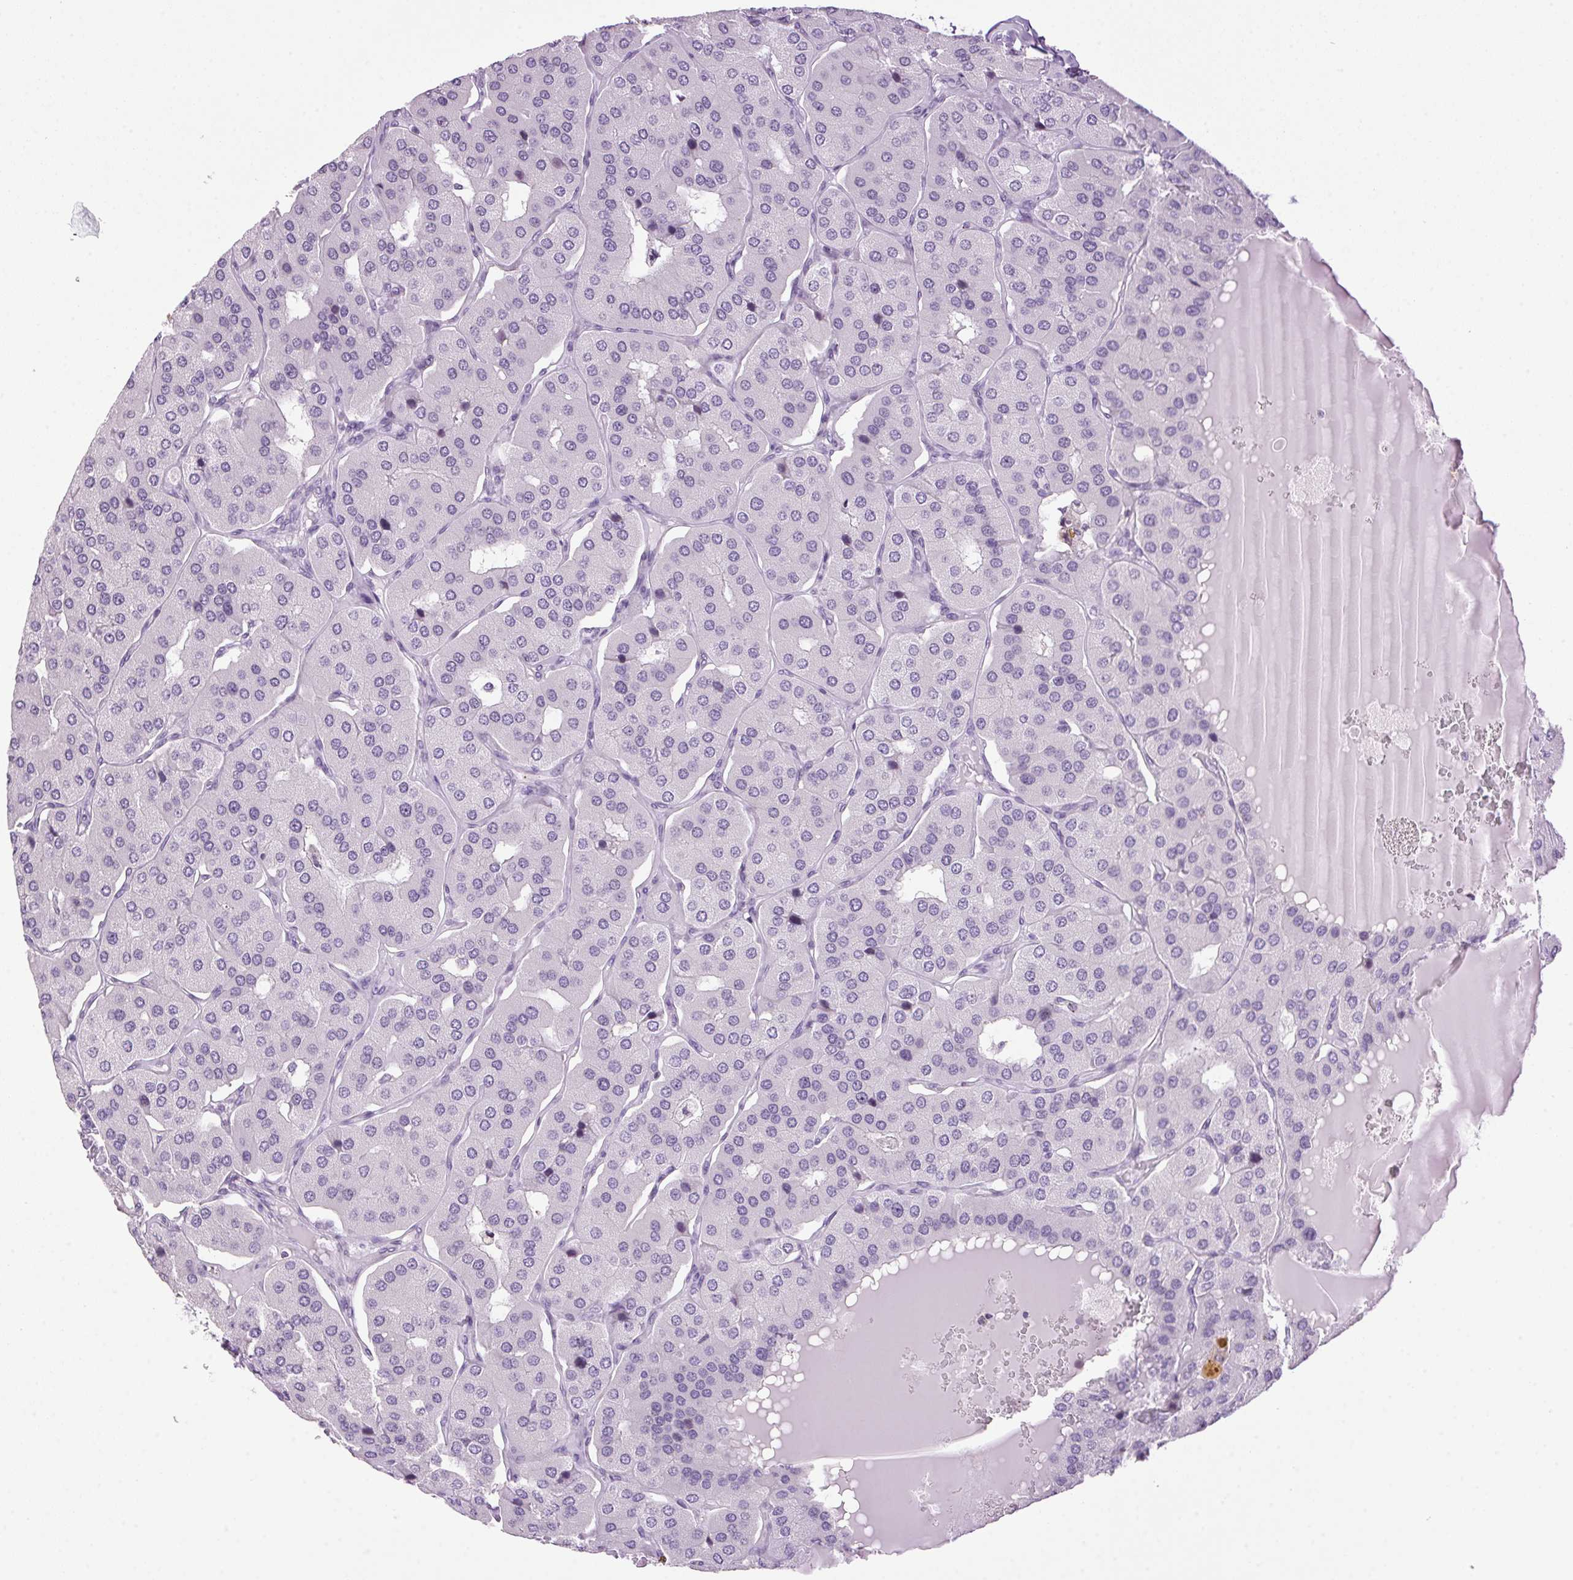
{"staining": {"intensity": "negative", "quantity": "none", "location": "none"}, "tissue": "parathyroid gland", "cell_type": "Glandular cells", "image_type": "normal", "snomed": [{"axis": "morphology", "description": "Normal tissue, NOS"}, {"axis": "morphology", "description": "Adenoma, NOS"}, {"axis": "topography", "description": "Parathyroid gland"}], "caption": "Benign parathyroid gland was stained to show a protein in brown. There is no significant expression in glandular cells. (Brightfield microscopy of DAB (3,3'-diaminobenzidine) immunohistochemistry at high magnification).", "gene": "TMEM88B", "patient": {"sex": "female", "age": 86}}